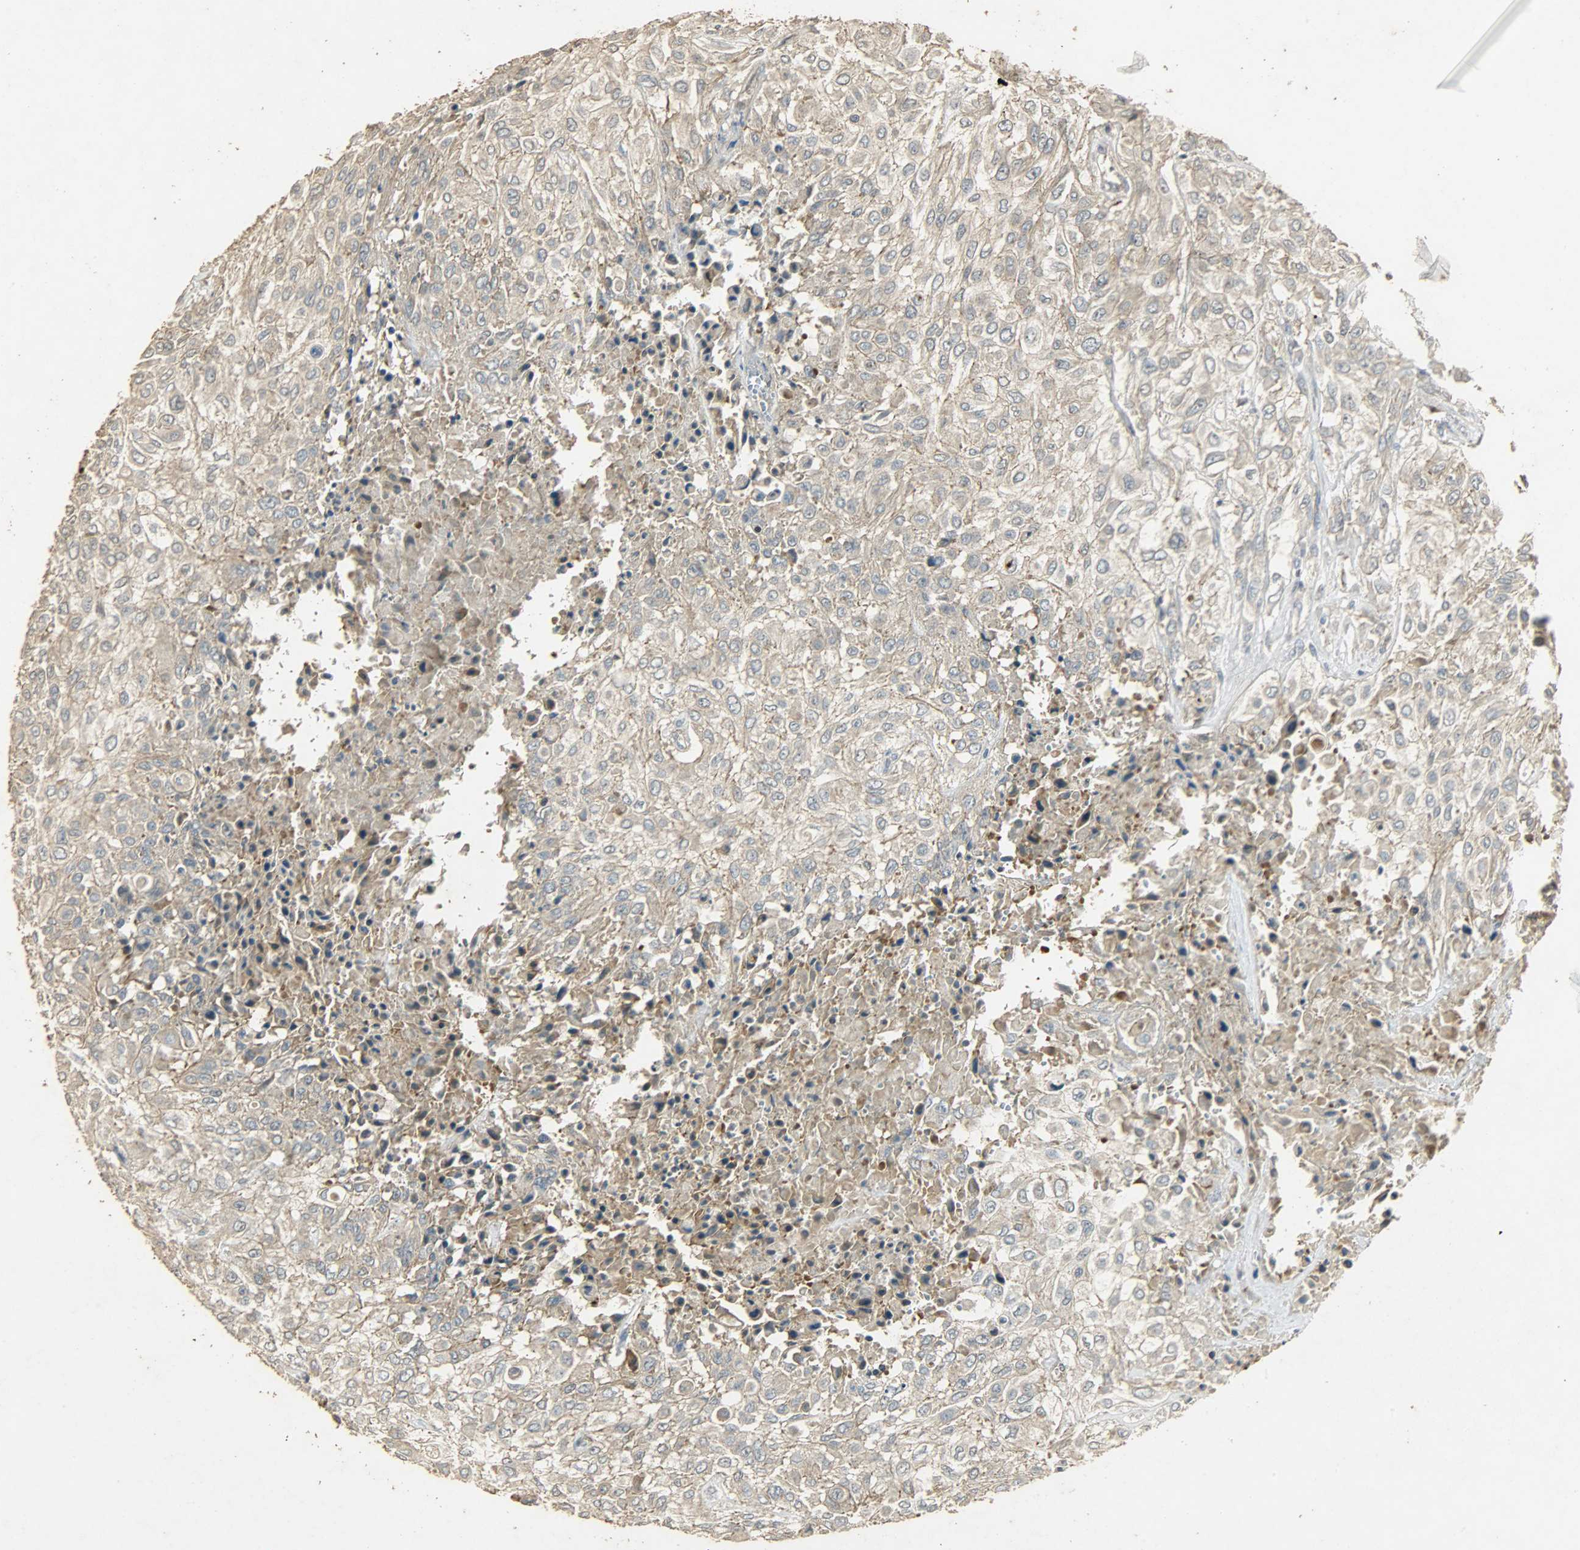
{"staining": {"intensity": "weak", "quantity": ">75%", "location": "cytoplasmic/membranous"}, "tissue": "urothelial cancer", "cell_type": "Tumor cells", "image_type": "cancer", "snomed": [{"axis": "morphology", "description": "Urothelial carcinoma, High grade"}, {"axis": "topography", "description": "Urinary bladder"}], "caption": "This micrograph demonstrates IHC staining of human urothelial cancer, with low weak cytoplasmic/membranous expression in approximately >75% of tumor cells.", "gene": "ATP2B1", "patient": {"sex": "male", "age": 57}}